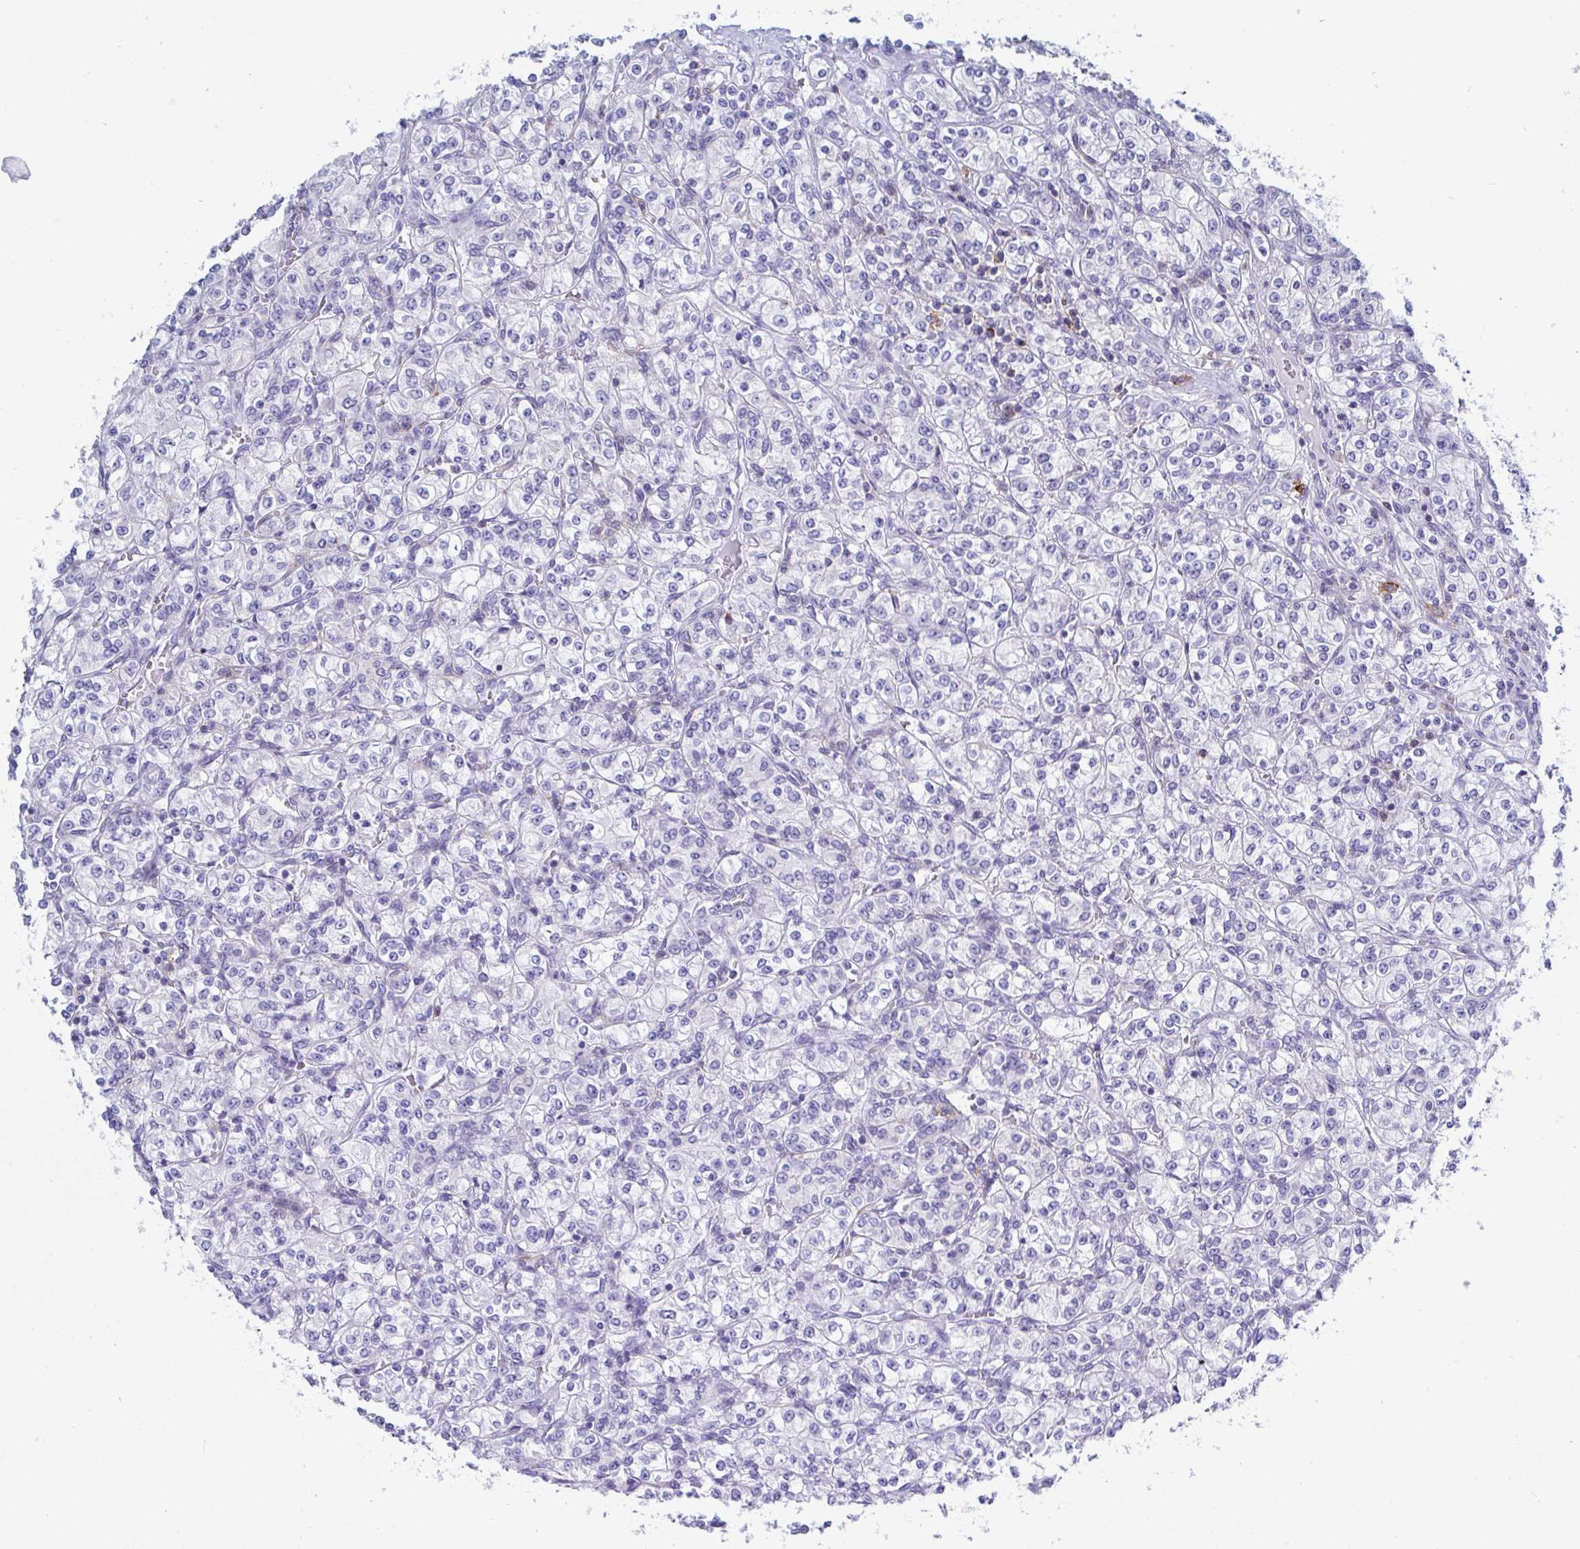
{"staining": {"intensity": "negative", "quantity": "none", "location": "none"}, "tissue": "renal cancer", "cell_type": "Tumor cells", "image_type": "cancer", "snomed": [{"axis": "morphology", "description": "Adenocarcinoma, NOS"}, {"axis": "topography", "description": "Kidney"}], "caption": "Tumor cells are negative for brown protein staining in renal cancer (adenocarcinoma). The staining is performed using DAB (3,3'-diaminobenzidine) brown chromogen with nuclei counter-stained in using hematoxylin.", "gene": "FRMD3", "patient": {"sex": "male", "age": 77}}